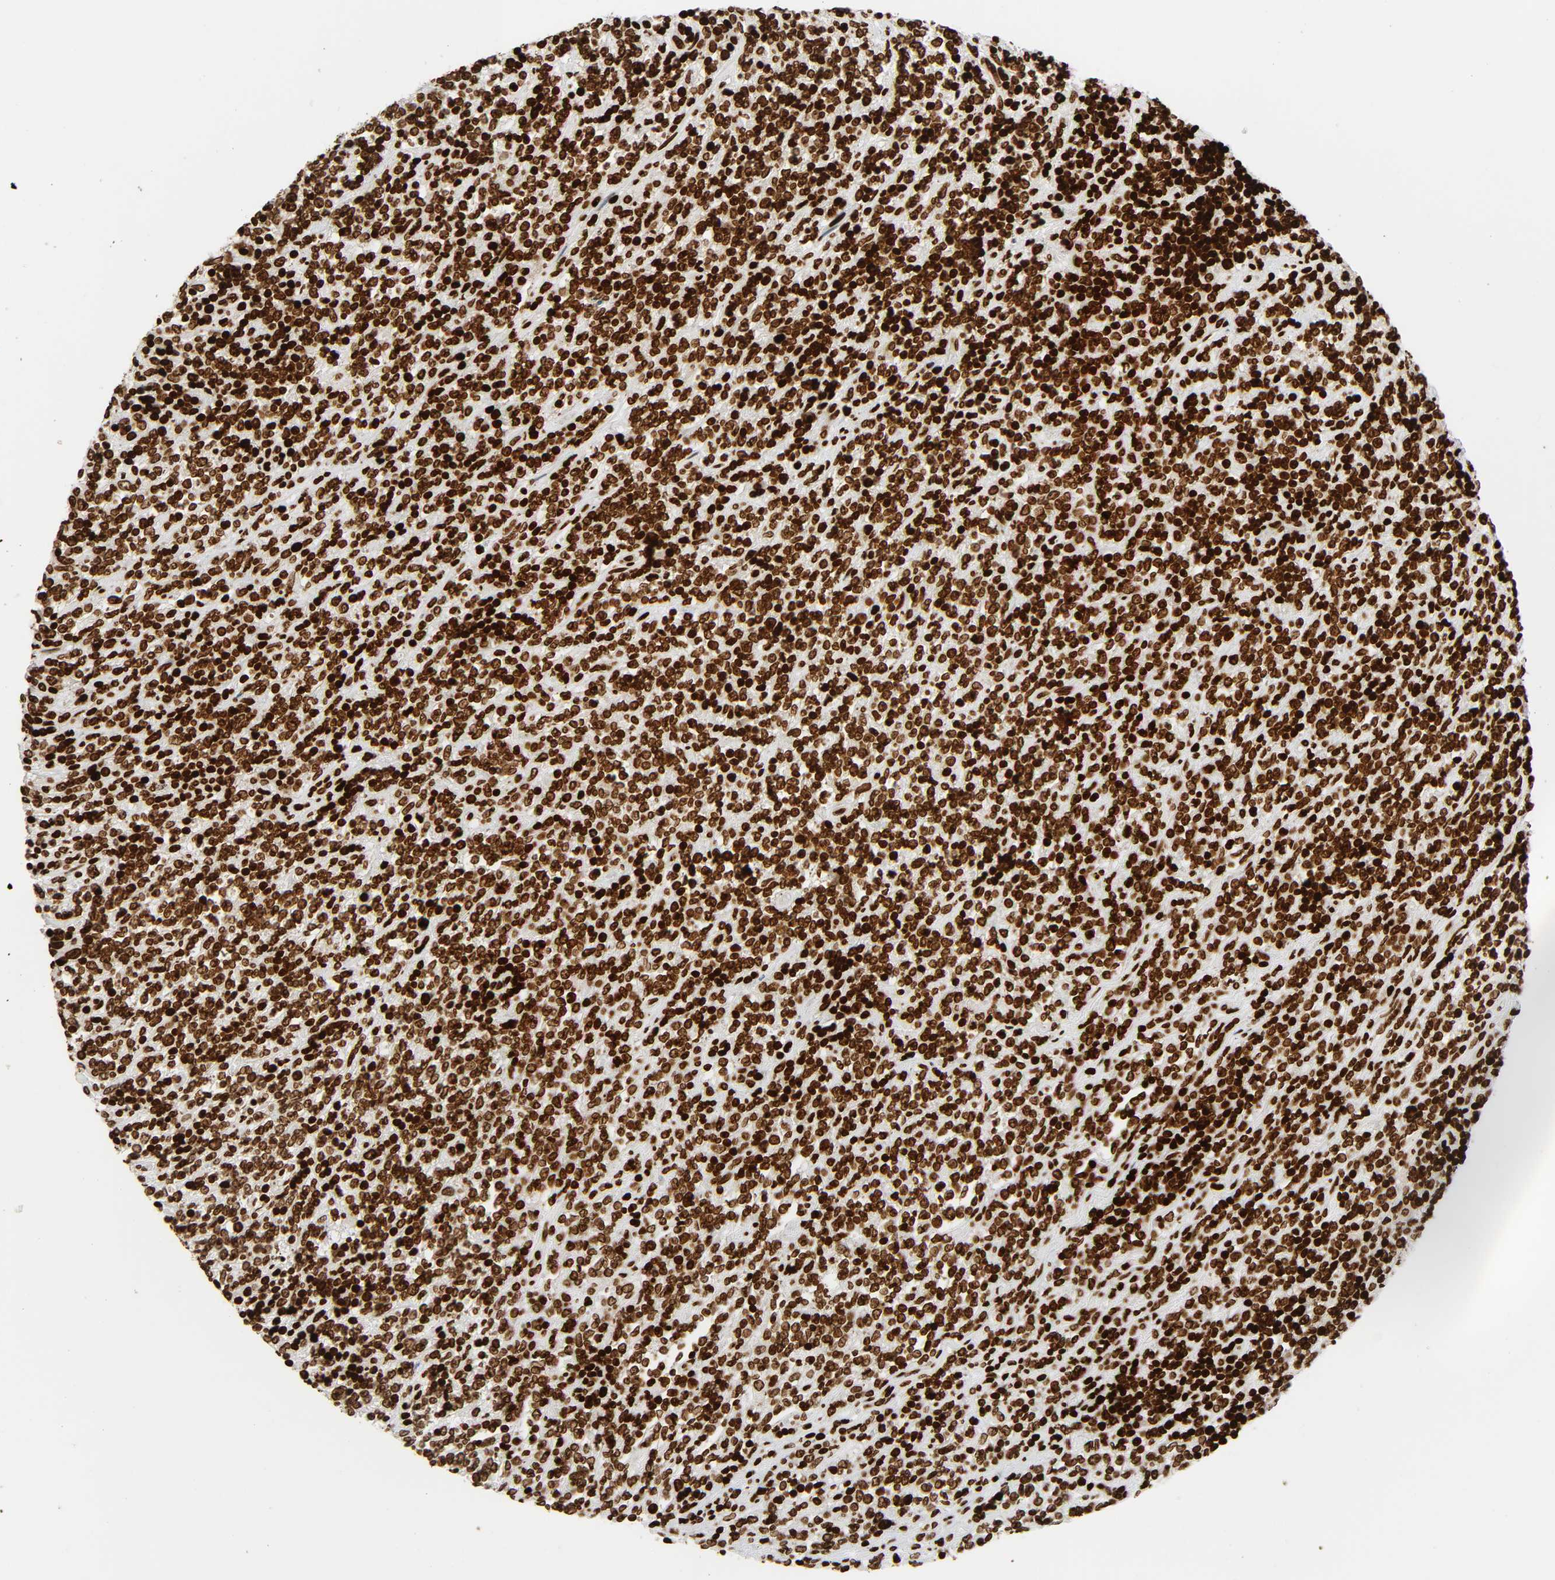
{"staining": {"intensity": "strong", "quantity": ">75%", "location": "nuclear"}, "tissue": "lymphoma", "cell_type": "Tumor cells", "image_type": "cancer", "snomed": [{"axis": "morphology", "description": "Malignant lymphoma, non-Hodgkin's type, High grade"}, {"axis": "topography", "description": "Soft tissue"}], "caption": "Brown immunohistochemical staining in human lymphoma exhibits strong nuclear positivity in approximately >75% of tumor cells.", "gene": "RXRA", "patient": {"sex": "male", "age": 18}}